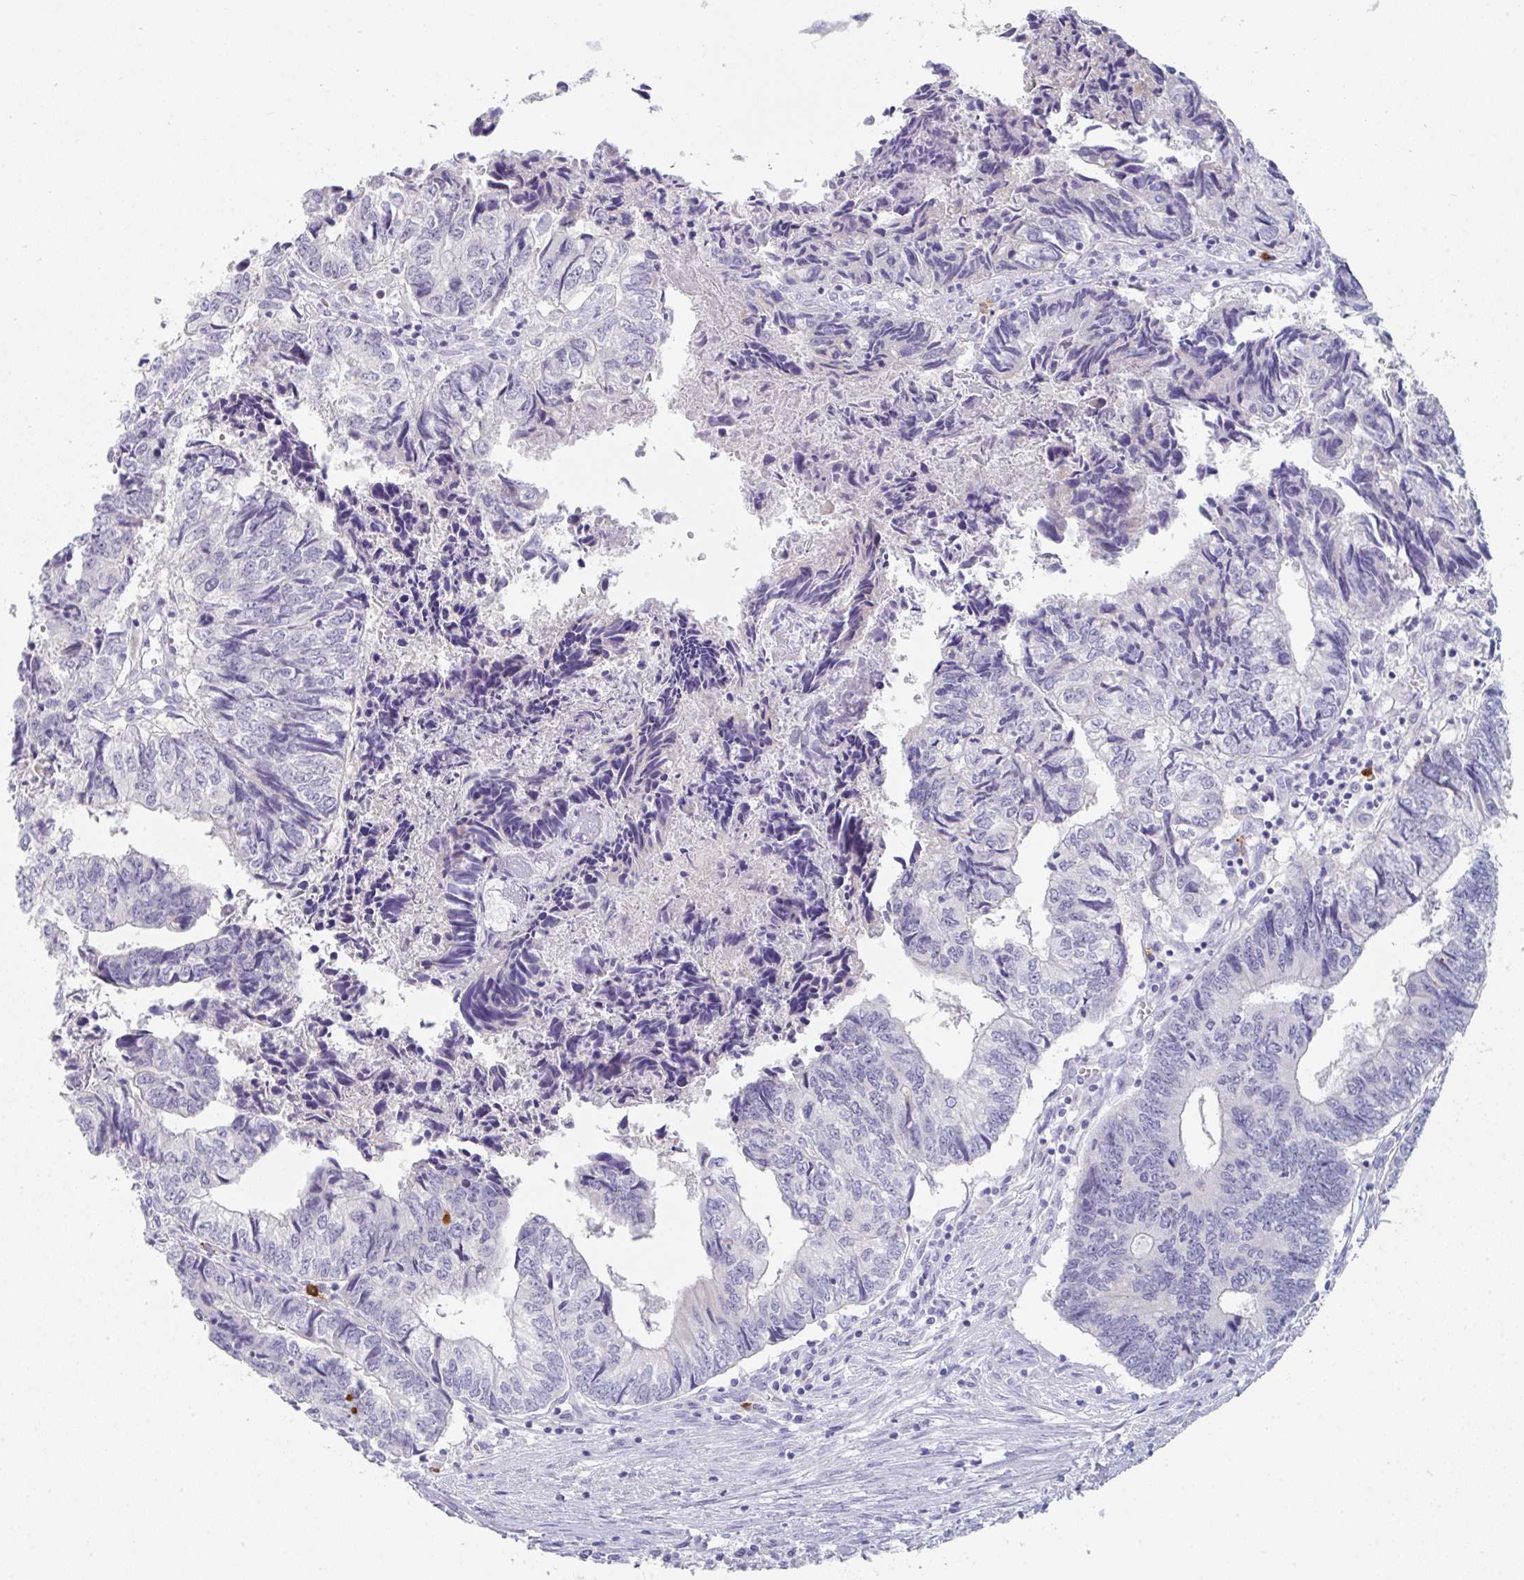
{"staining": {"intensity": "negative", "quantity": "none", "location": "none"}, "tissue": "colorectal cancer", "cell_type": "Tumor cells", "image_type": "cancer", "snomed": [{"axis": "morphology", "description": "Adenocarcinoma, NOS"}, {"axis": "topography", "description": "Colon"}], "caption": "Immunohistochemistry of human colorectal cancer demonstrates no staining in tumor cells. (IHC, brightfield microscopy, high magnification).", "gene": "RUBCN", "patient": {"sex": "male", "age": 86}}